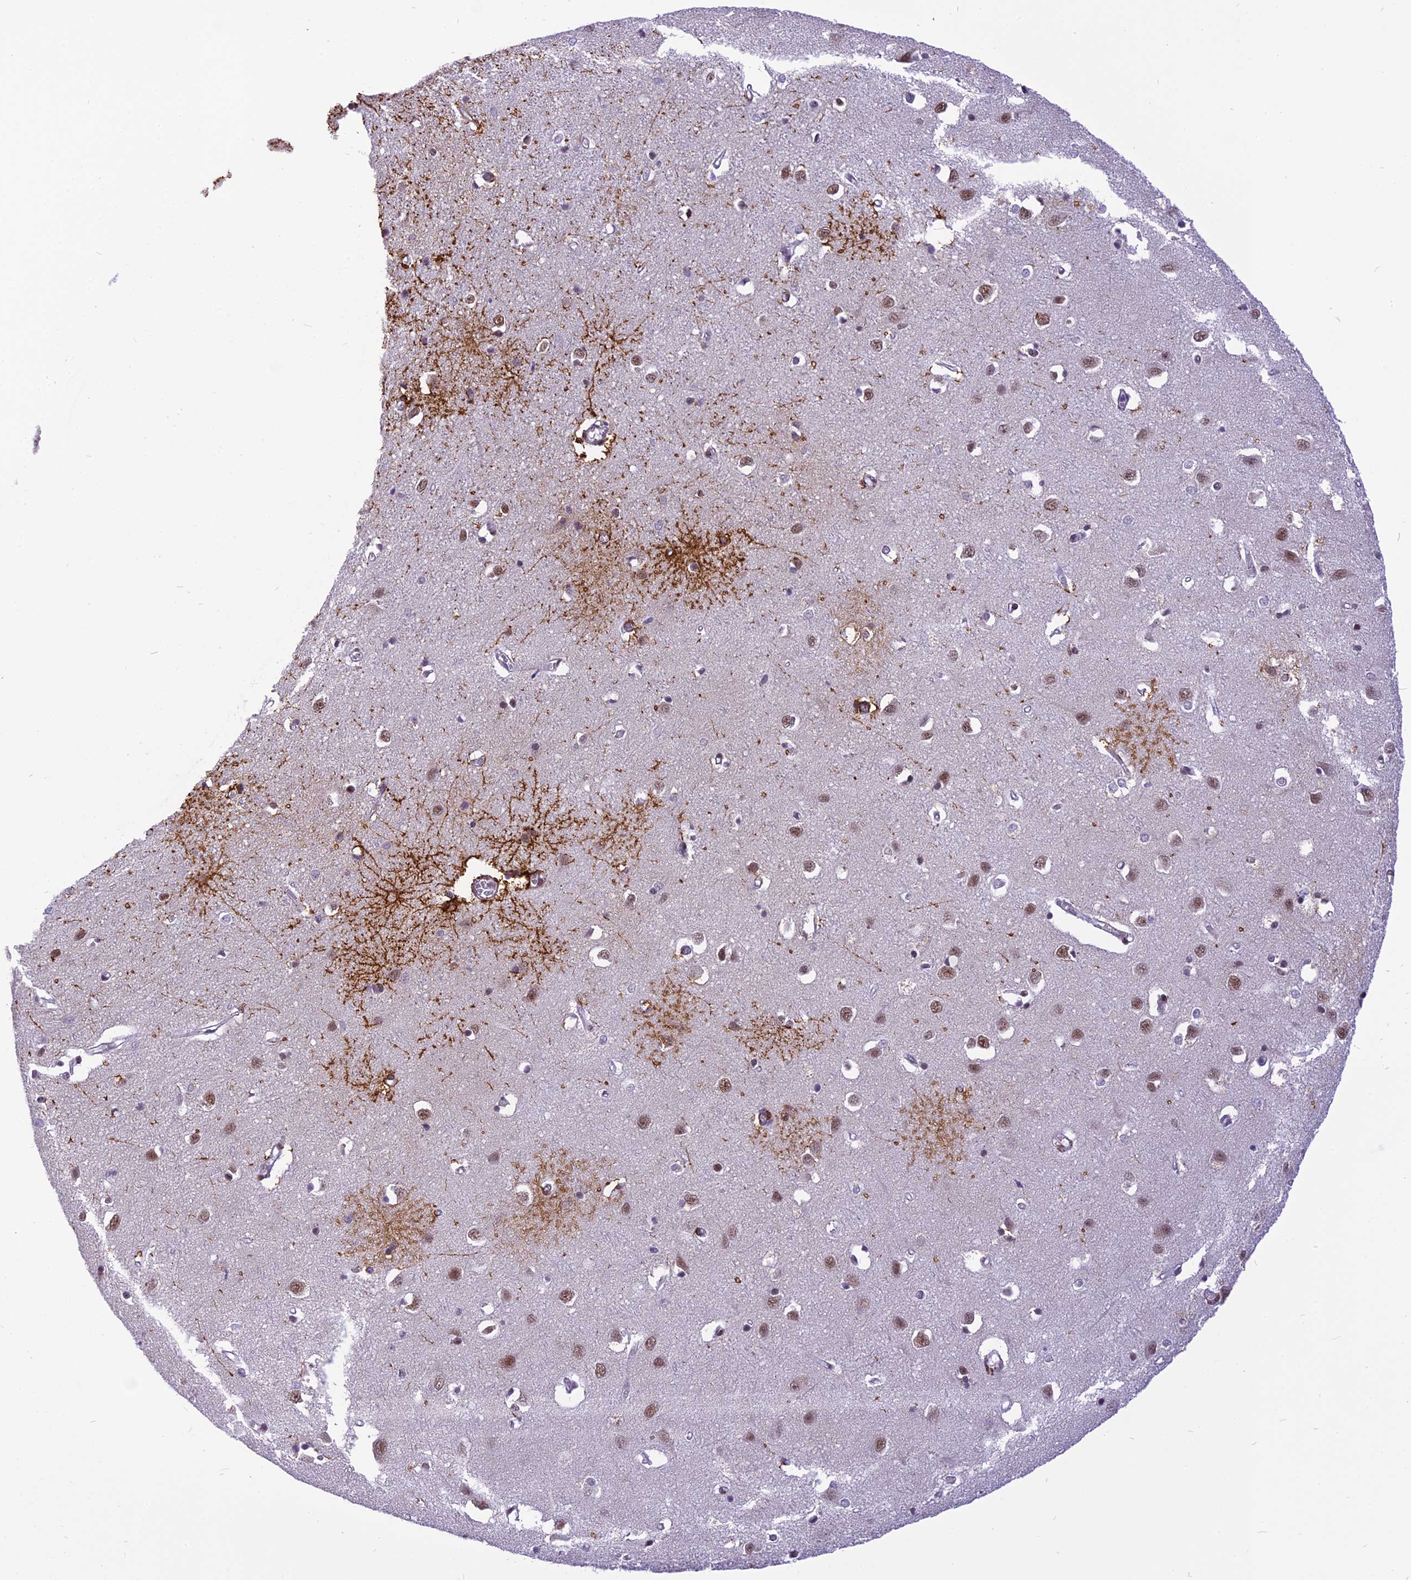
{"staining": {"intensity": "weak", "quantity": ">75%", "location": "nuclear"}, "tissue": "cerebral cortex", "cell_type": "Endothelial cells", "image_type": "normal", "snomed": [{"axis": "morphology", "description": "Normal tissue, NOS"}, {"axis": "topography", "description": "Cerebral cortex"}], "caption": "Immunohistochemistry histopathology image of benign cerebral cortex: human cerebral cortex stained using immunohistochemistry shows low levels of weak protein expression localized specifically in the nuclear of endothelial cells, appearing as a nuclear brown color.", "gene": "IRF2BP1", "patient": {"sex": "female", "age": 64}}